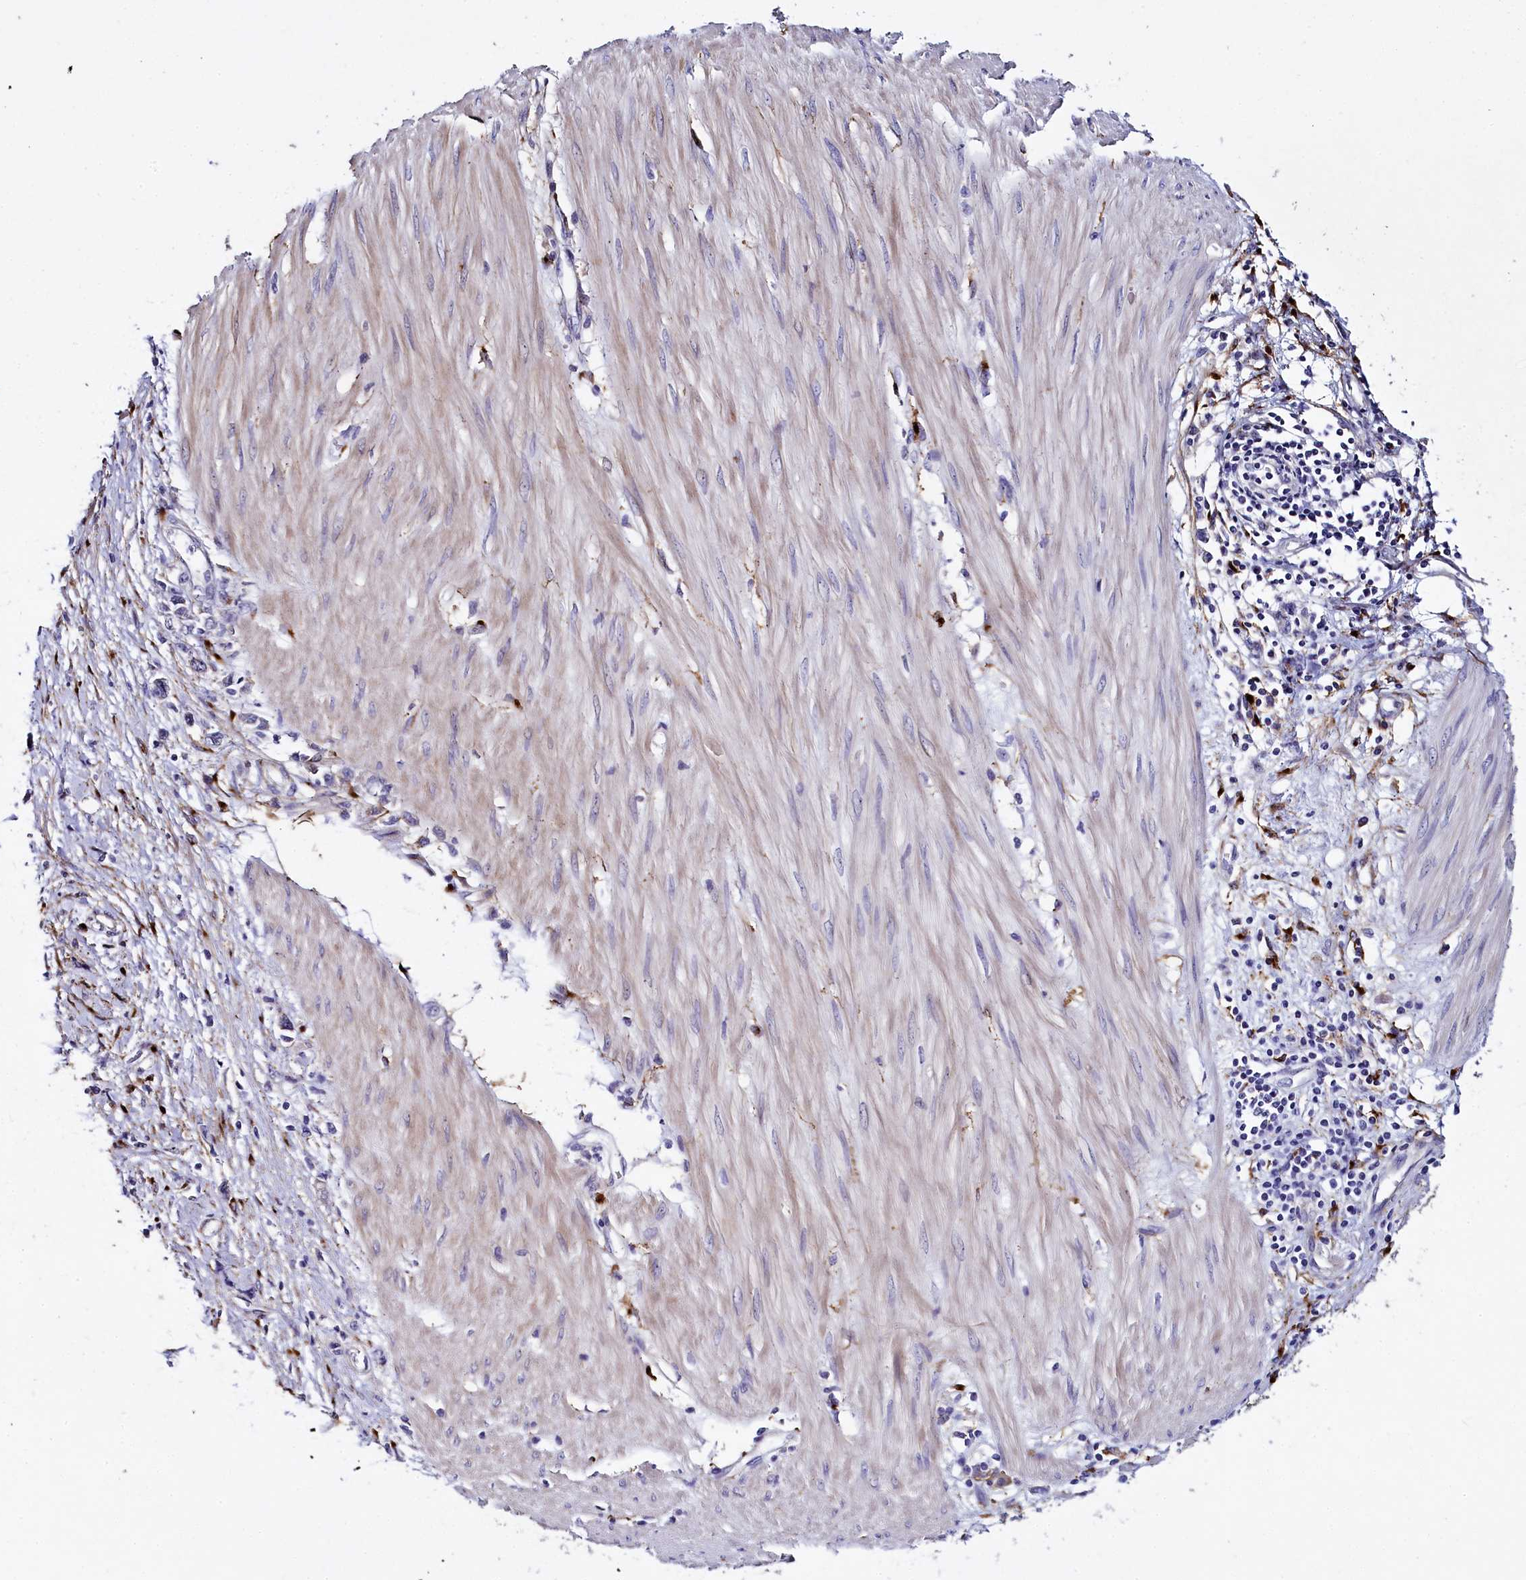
{"staining": {"intensity": "negative", "quantity": "none", "location": "none"}, "tissue": "stomach cancer", "cell_type": "Tumor cells", "image_type": "cancer", "snomed": [{"axis": "morphology", "description": "Adenocarcinoma, NOS"}, {"axis": "topography", "description": "Stomach"}], "caption": "Immunohistochemical staining of human stomach adenocarcinoma shows no significant staining in tumor cells.", "gene": "MRC2", "patient": {"sex": "female", "age": 76}}